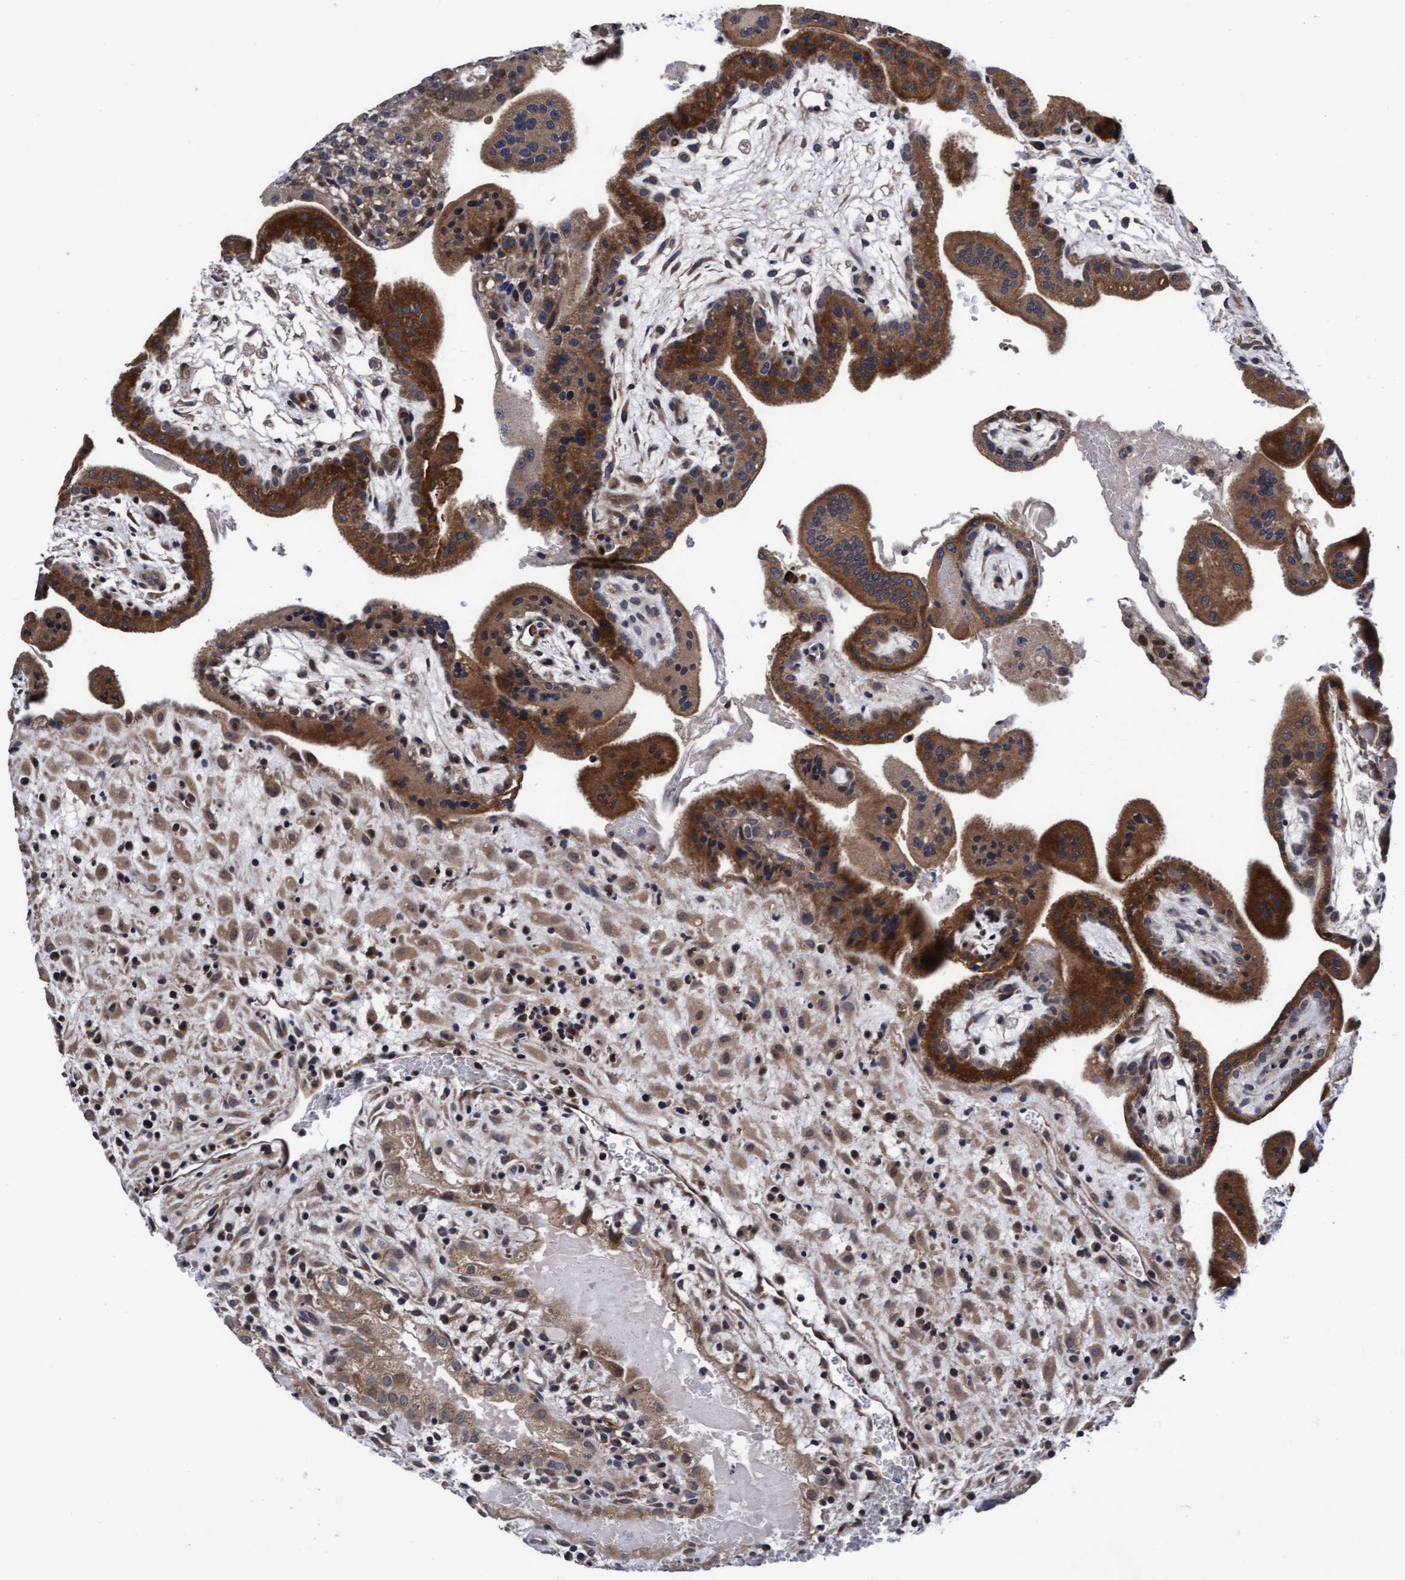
{"staining": {"intensity": "moderate", "quantity": ">75%", "location": "cytoplasmic/membranous"}, "tissue": "placenta", "cell_type": "Decidual cells", "image_type": "normal", "snomed": [{"axis": "morphology", "description": "Normal tissue, NOS"}, {"axis": "topography", "description": "Placenta"}], "caption": "Immunohistochemistry image of unremarkable placenta stained for a protein (brown), which reveals medium levels of moderate cytoplasmic/membranous expression in about >75% of decidual cells.", "gene": "EFCAB13", "patient": {"sex": "female", "age": 35}}